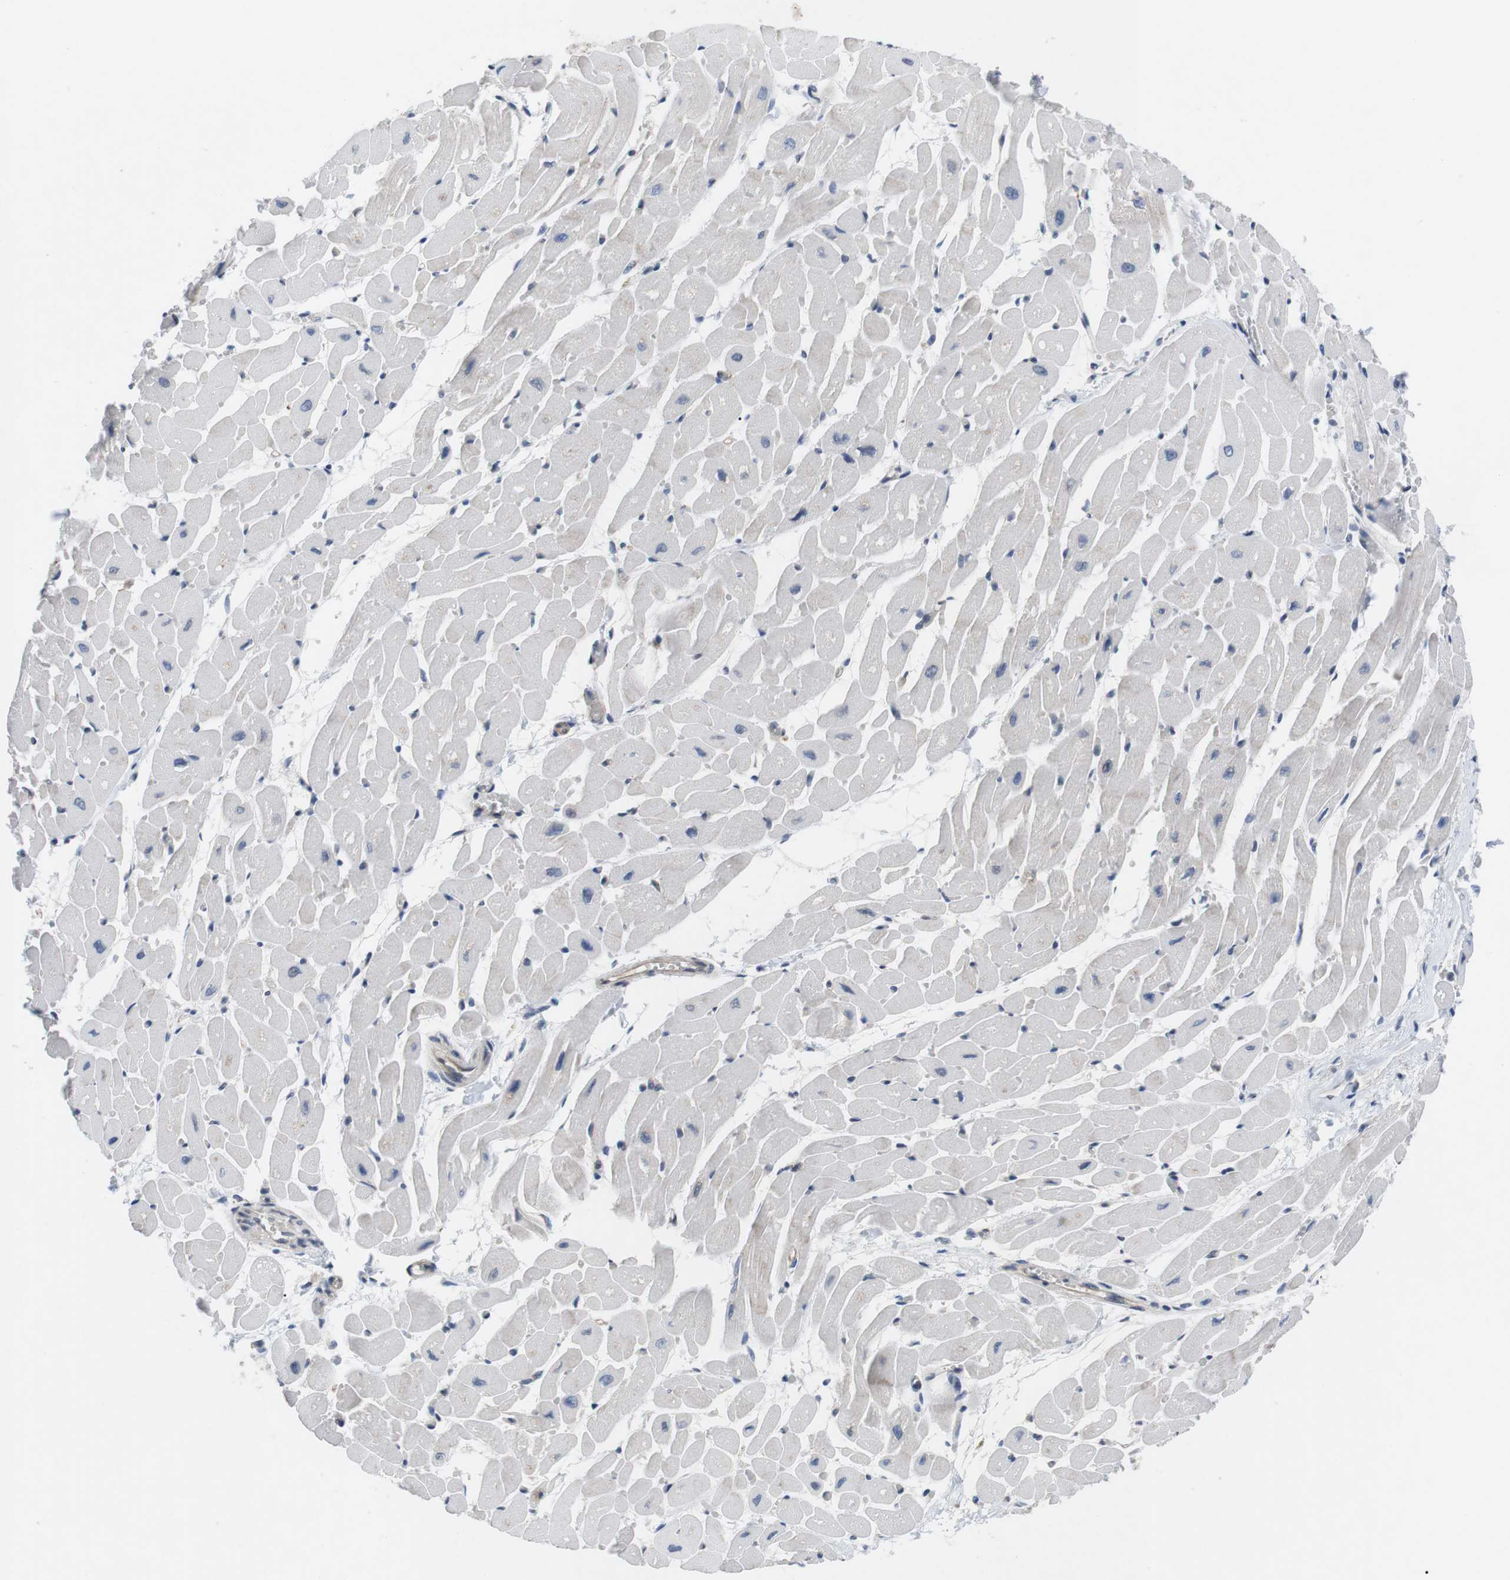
{"staining": {"intensity": "weak", "quantity": "<25%", "location": "cytoplasmic/membranous"}, "tissue": "heart muscle", "cell_type": "Cardiomyocytes", "image_type": "normal", "snomed": [{"axis": "morphology", "description": "Normal tissue, NOS"}, {"axis": "topography", "description": "Heart"}], "caption": "This is an immunohistochemistry photomicrograph of normal heart muscle. There is no staining in cardiomyocytes.", "gene": "NECTIN1", "patient": {"sex": "male", "age": 45}}